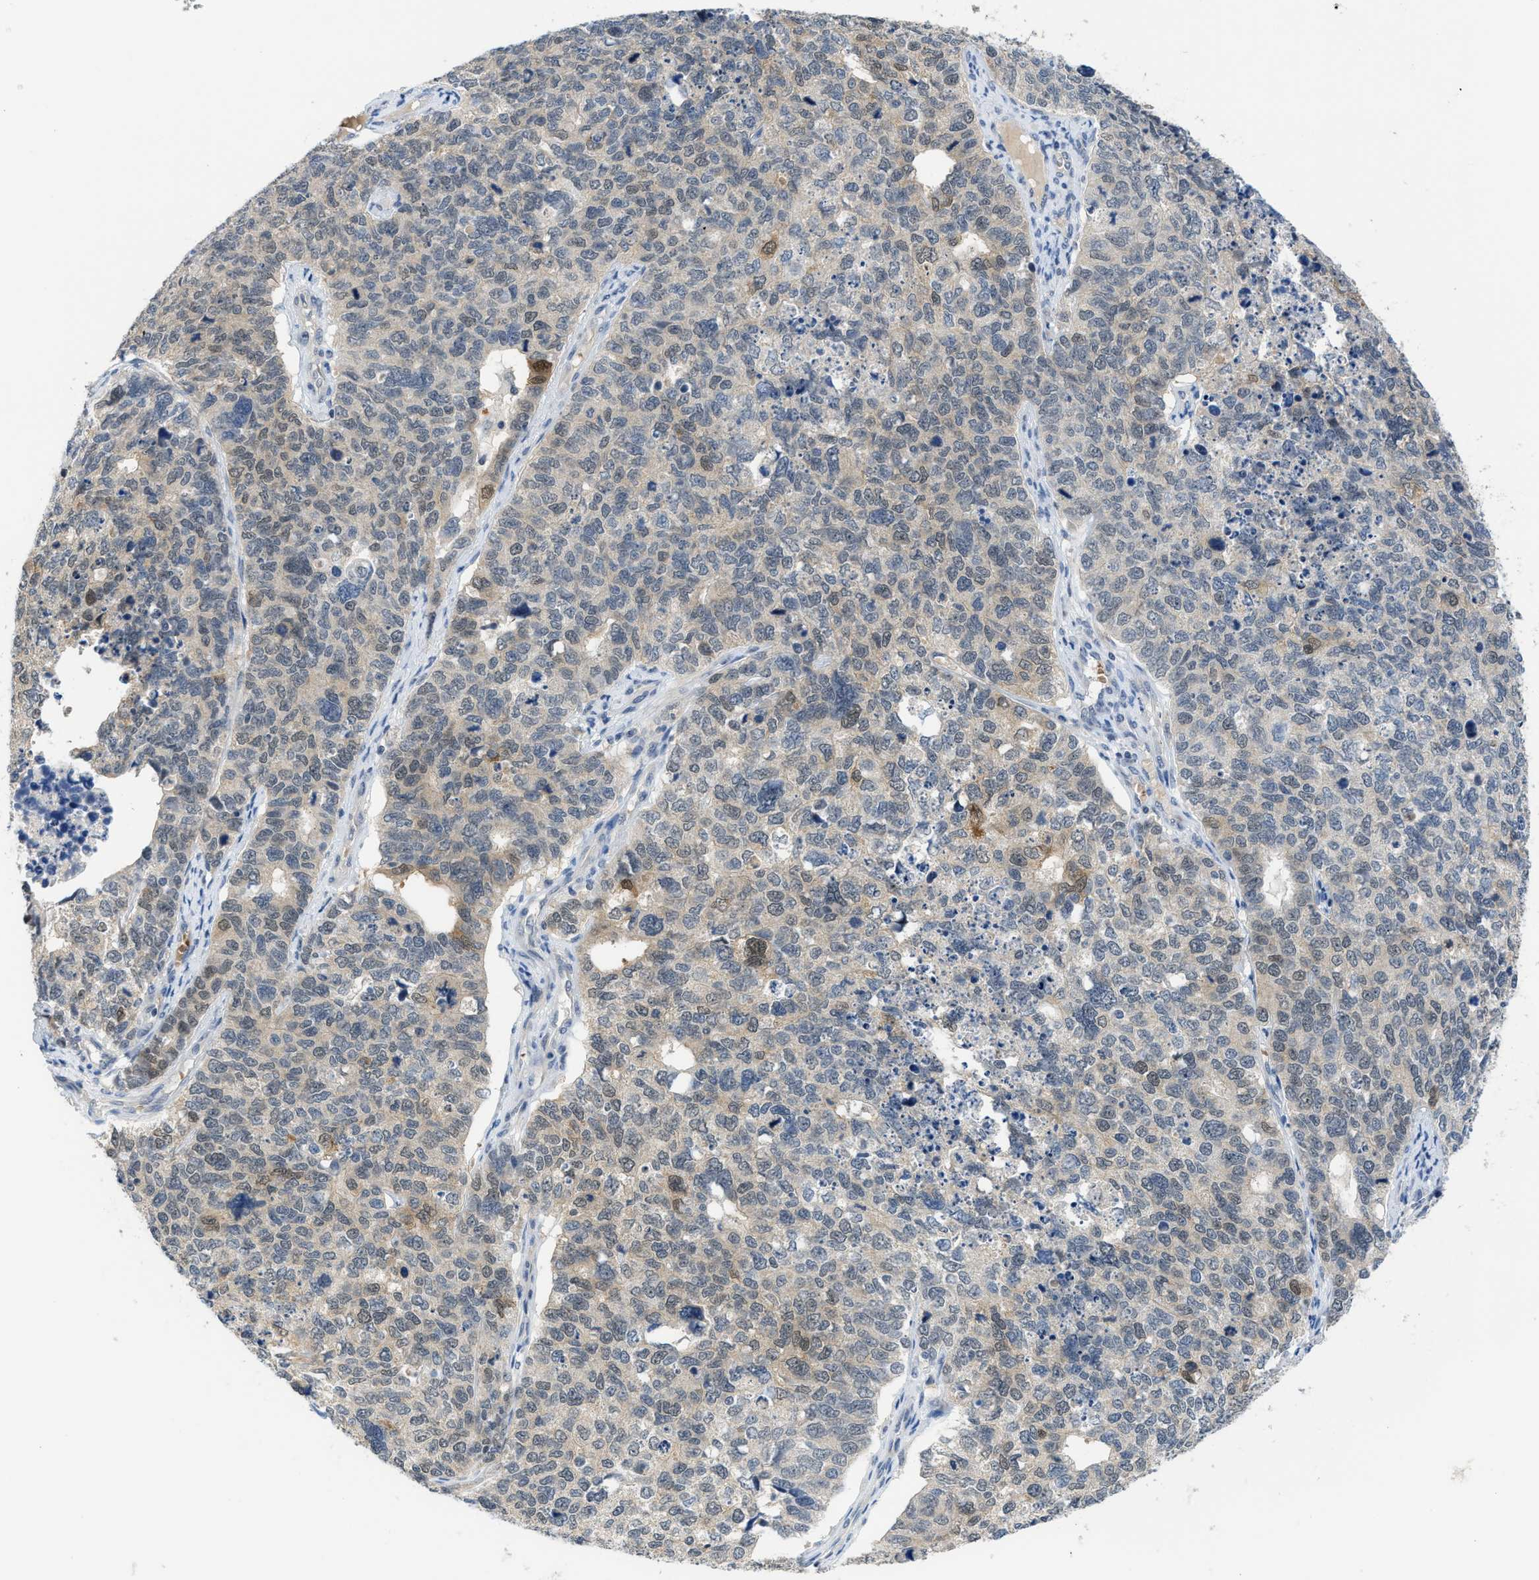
{"staining": {"intensity": "weak", "quantity": "25%-75%", "location": "cytoplasmic/membranous"}, "tissue": "cervical cancer", "cell_type": "Tumor cells", "image_type": "cancer", "snomed": [{"axis": "morphology", "description": "Squamous cell carcinoma, NOS"}, {"axis": "topography", "description": "Cervix"}], "caption": "Human cervical squamous cell carcinoma stained for a protein (brown) displays weak cytoplasmic/membranous positive positivity in about 25%-75% of tumor cells.", "gene": "PSAT1", "patient": {"sex": "female", "age": 63}}